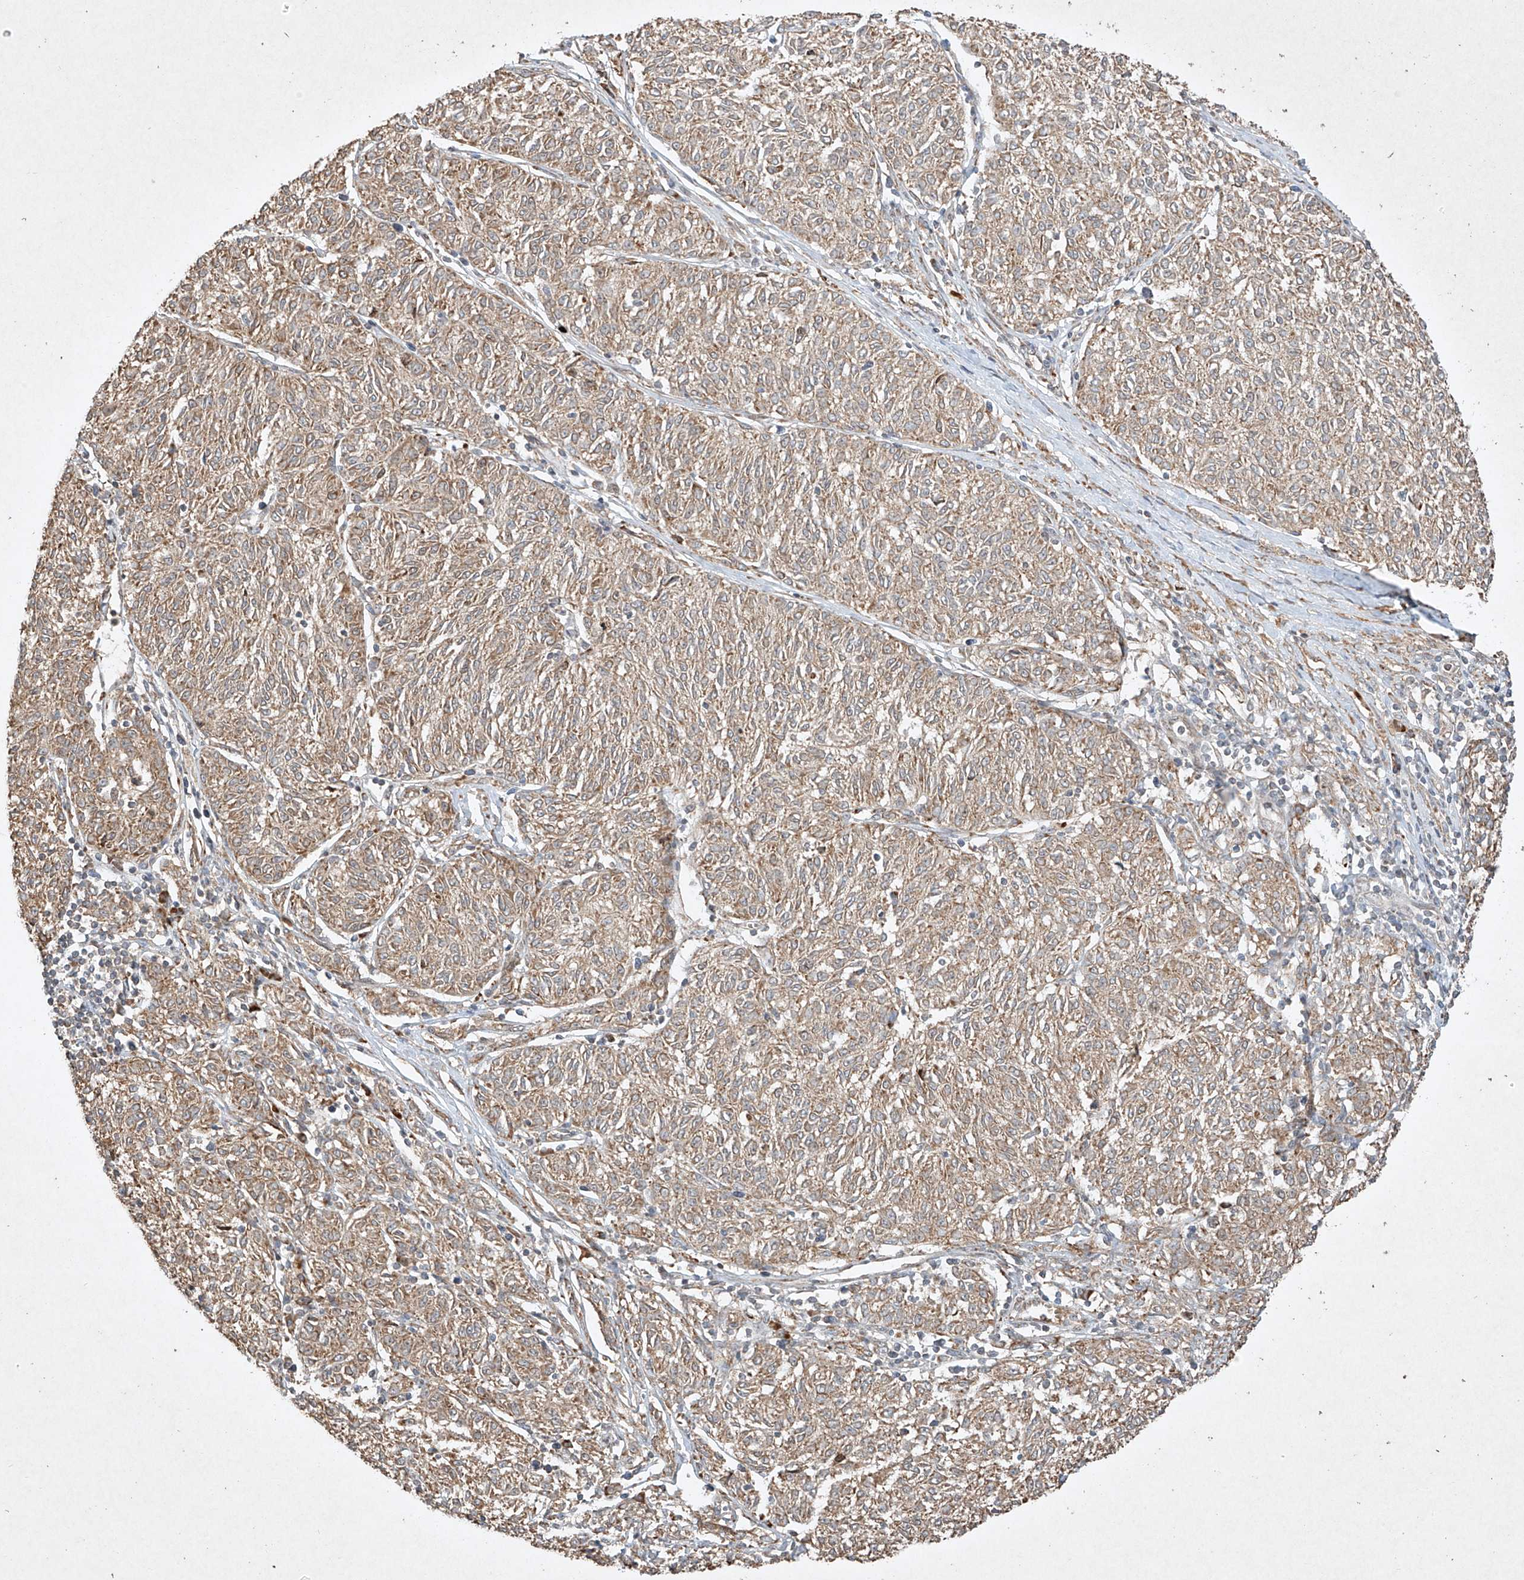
{"staining": {"intensity": "weak", "quantity": ">75%", "location": "cytoplasmic/membranous"}, "tissue": "melanoma", "cell_type": "Tumor cells", "image_type": "cancer", "snomed": [{"axis": "morphology", "description": "Malignant melanoma, NOS"}, {"axis": "topography", "description": "Skin"}], "caption": "This micrograph exhibits malignant melanoma stained with immunohistochemistry to label a protein in brown. The cytoplasmic/membranous of tumor cells show weak positivity for the protein. Nuclei are counter-stained blue.", "gene": "SEMA3B", "patient": {"sex": "female", "age": 72}}